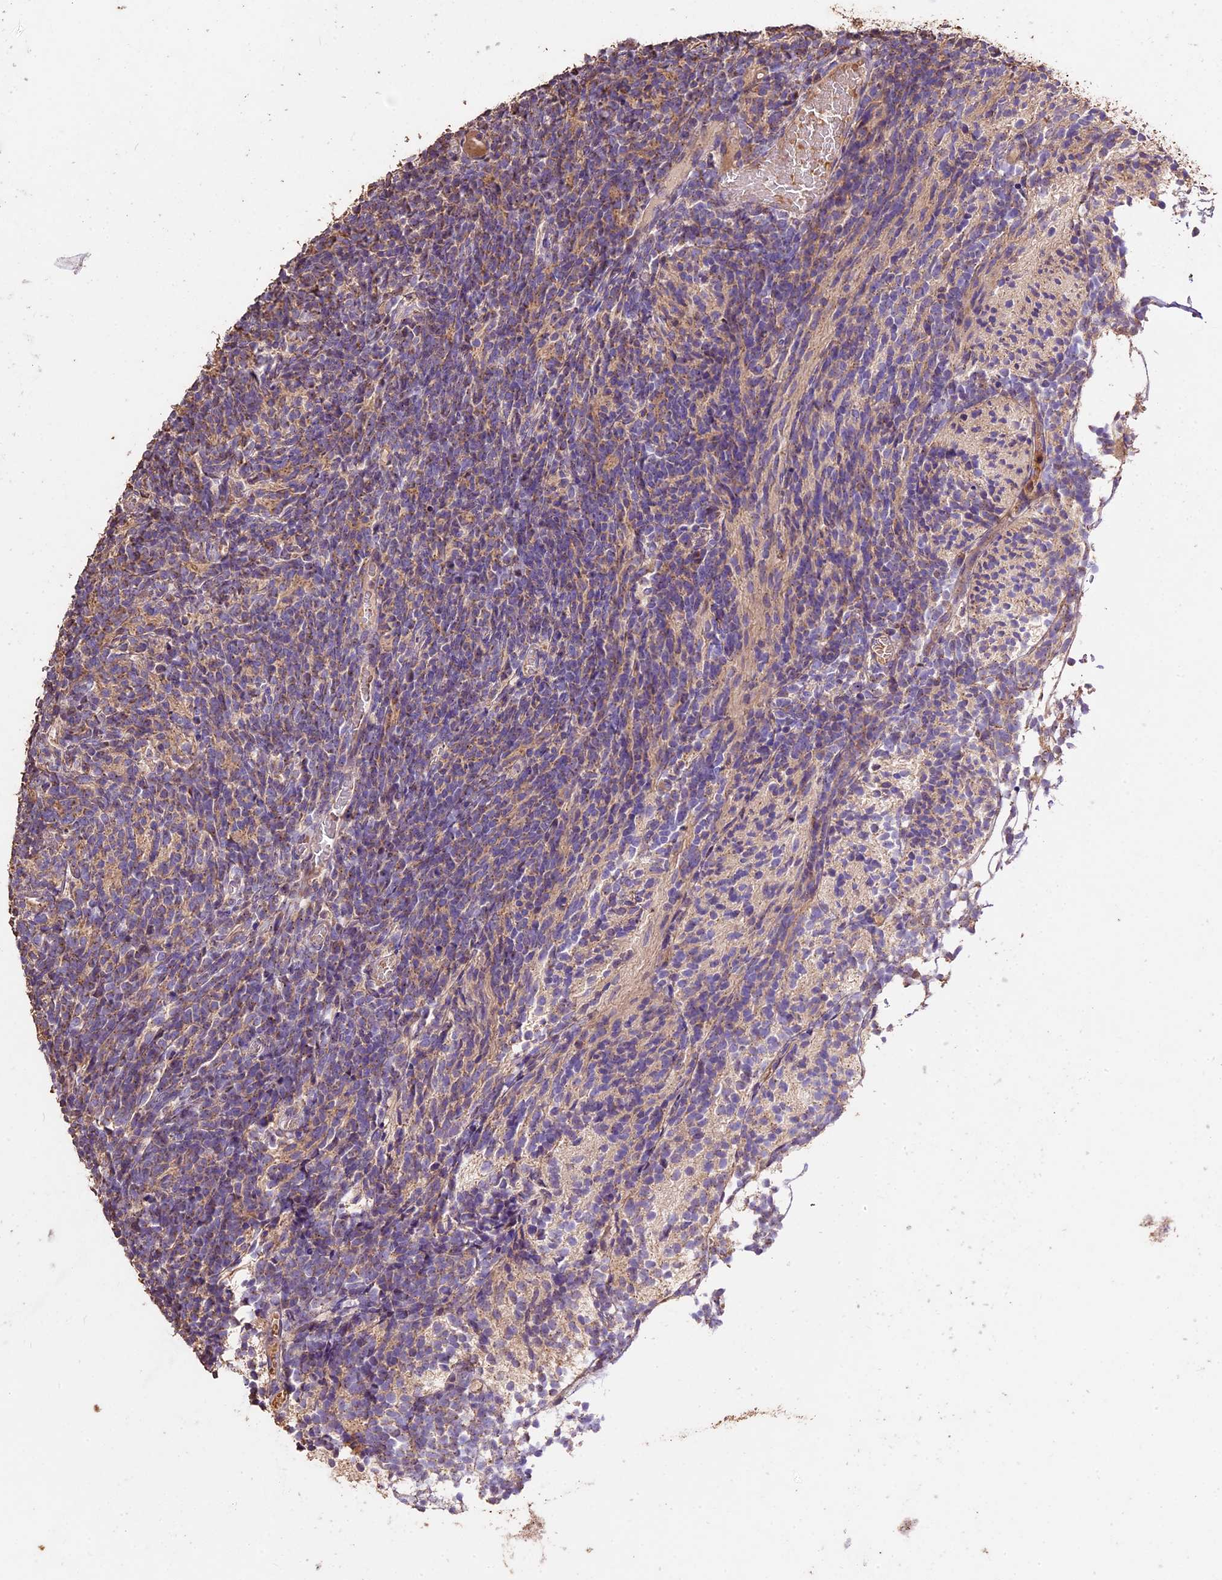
{"staining": {"intensity": "negative", "quantity": "none", "location": "none"}, "tissue": "glioma", "cell_type": "Tumor cells", "image_type": "cancer", "snomed": [{"axis": "morphology", "description": "Glioma, malignant, Low grade"}, {"axis": "topography", "description": "Brain"}], "caption": "An immunohistochemistry (IHC) histopathology image of glioma is shown. There is no staining in tumor cells of glioma. (DAB immunohistochemistry (IHC) with hematoxylin counter stain).", "gene": "CRLF1", "patient": {"sex": "female", "age": 1}}